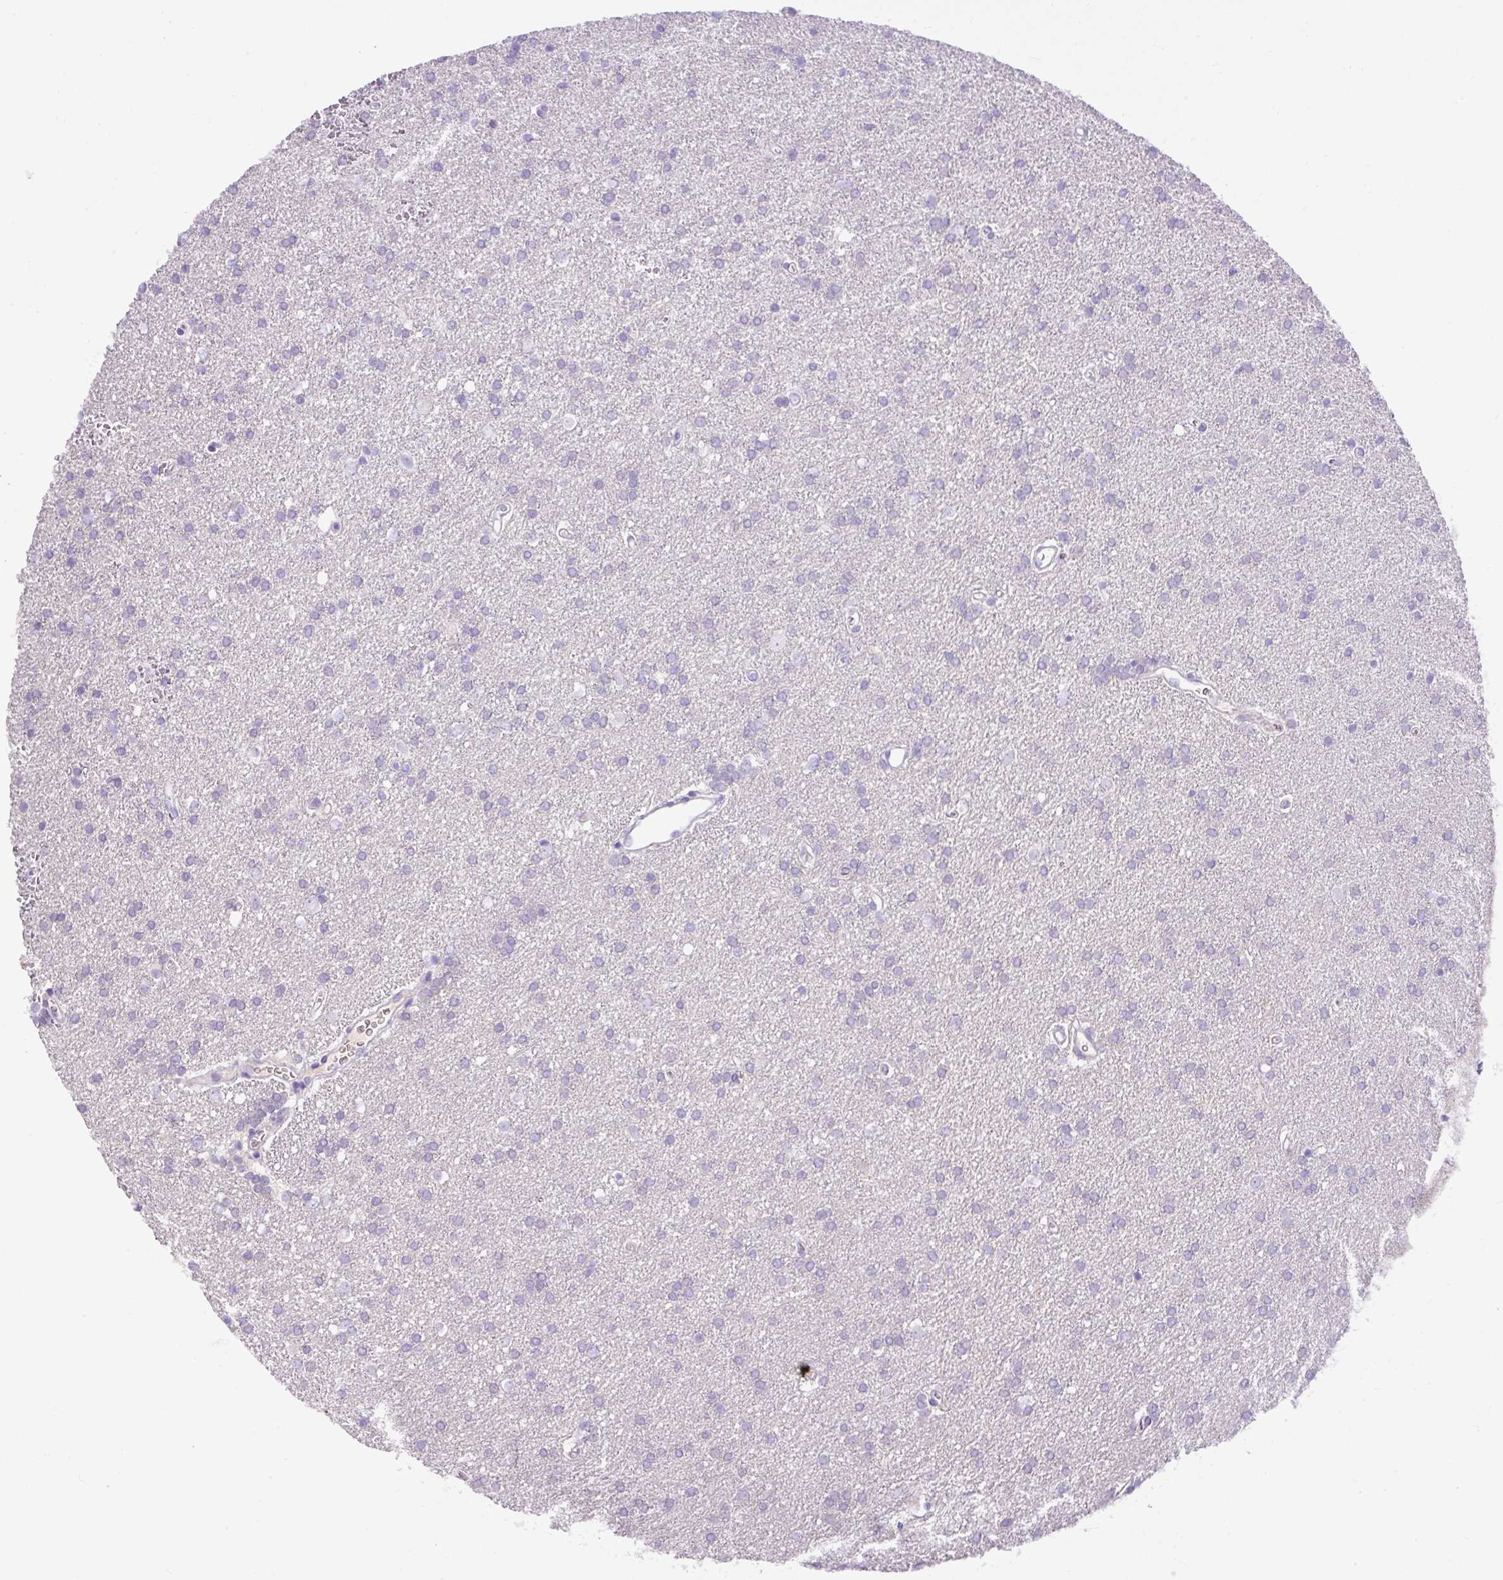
{"staining": {"intensity": "negative", "quantity": "none", "location": "none"}, "tissue": "glioma", "cell_type": "Tumor cells", "image_type": "cancer", "snomed": [{"axis": "morphology", "description": "Glioma, malignant, Low grade"}, {"axis": "topography", "description": "Brain"}], "caption": "Tumor cells show no significant protein positivity in malignant low-grade glioma.", "gene": "SPTBN5", "patient": {"sex": "female", "age": 34}}